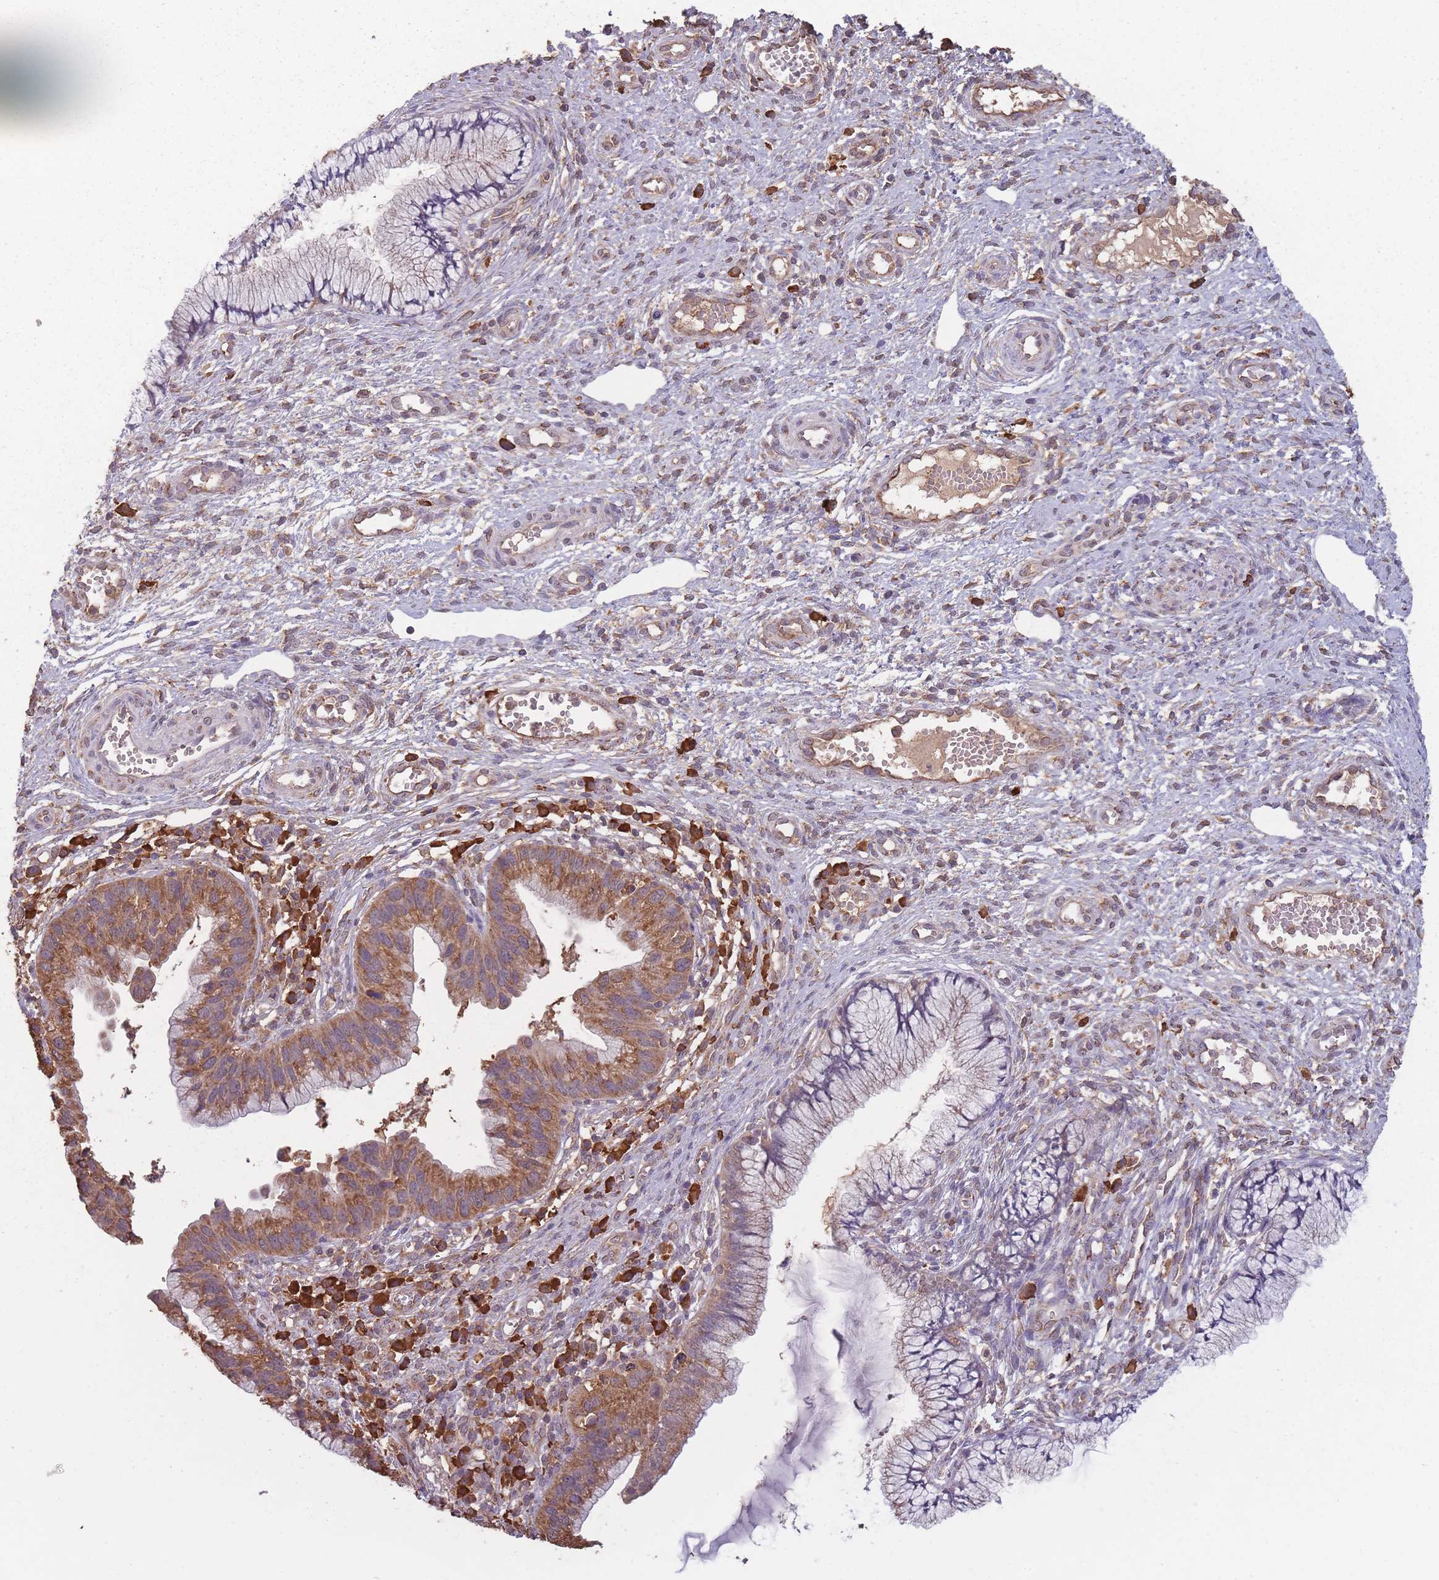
{"staining": {"intensity": "strong", "quantity": ">75%", "location": "cytoplasmic/membranous"}, "tissue": "cervical cancer", "cell_type": "Tumor cells", "image_type": "cancer", "snomed": [{"axis": "morphology", "description": "Adenocarcinoma, NOS"}, {"axis": "topography", "description": "Cervix"}], "caption": "Tumor cells show strong cytoplasmic/membranous expression in about >75% of cells in cervical cancer (adenocarcinoma).", "gene": "SANBR", "patient": {"sex": "female", "age": 34}}